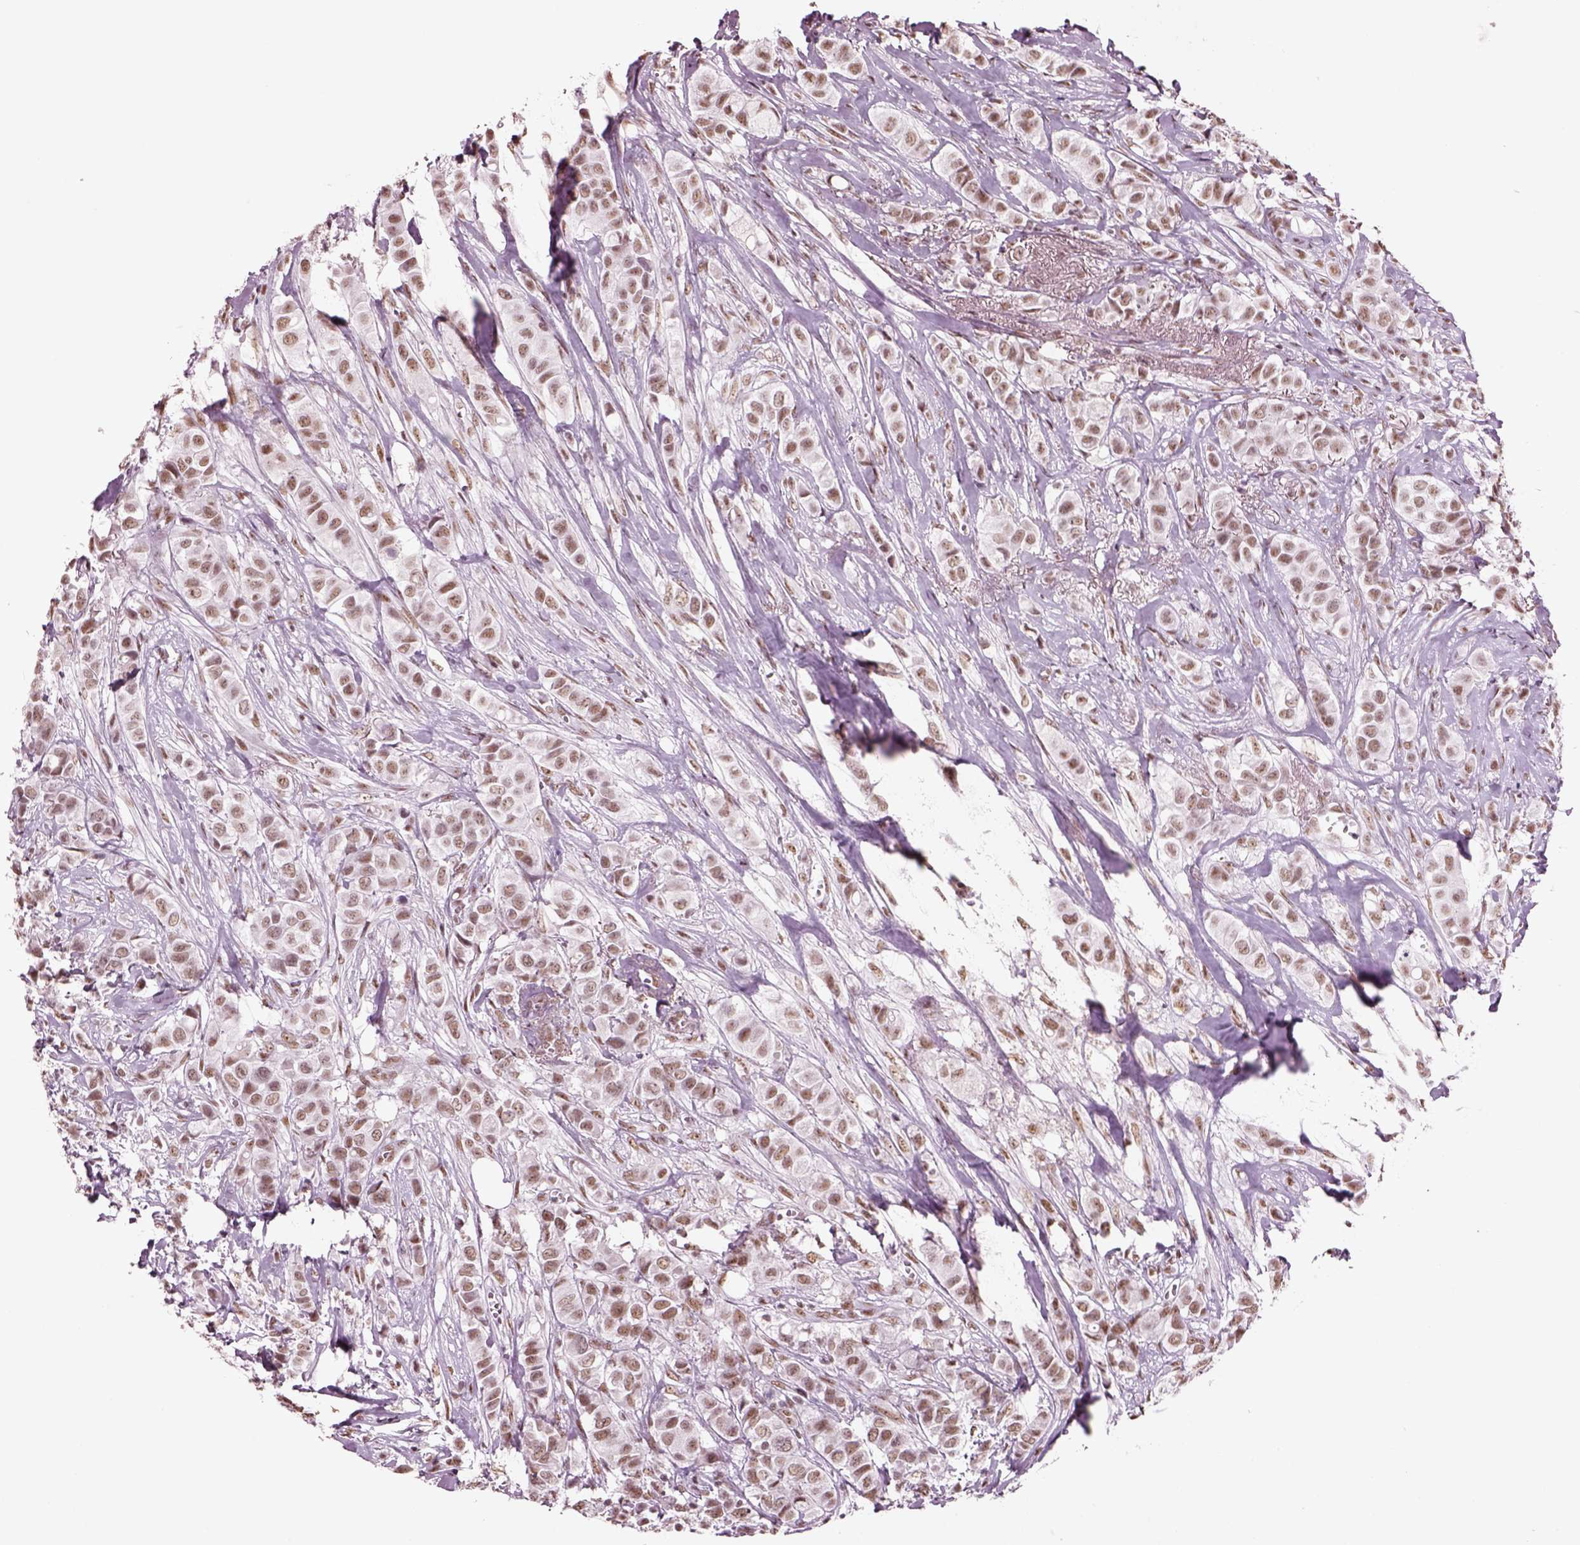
{"staining": {"intensity": "moderate", "quantity": ">75%", "location": "nuclear"}, "tissue": "breast cancer", "cell_type": "Tumor cells", "image_type": "cancer", "snomed": [{"axis": "morphology", "description": "Duct carcinoma"}, {"axis": "topography", "description": "Breast"}], "caption": "Human intraductal carcinoma (breast) stained with a brown dye reveals moderate nuclear positive staining in approximately >75% of tumor cells.", "gene": "SEPHS1", "patient": {"sex": "female", "age": 85}}